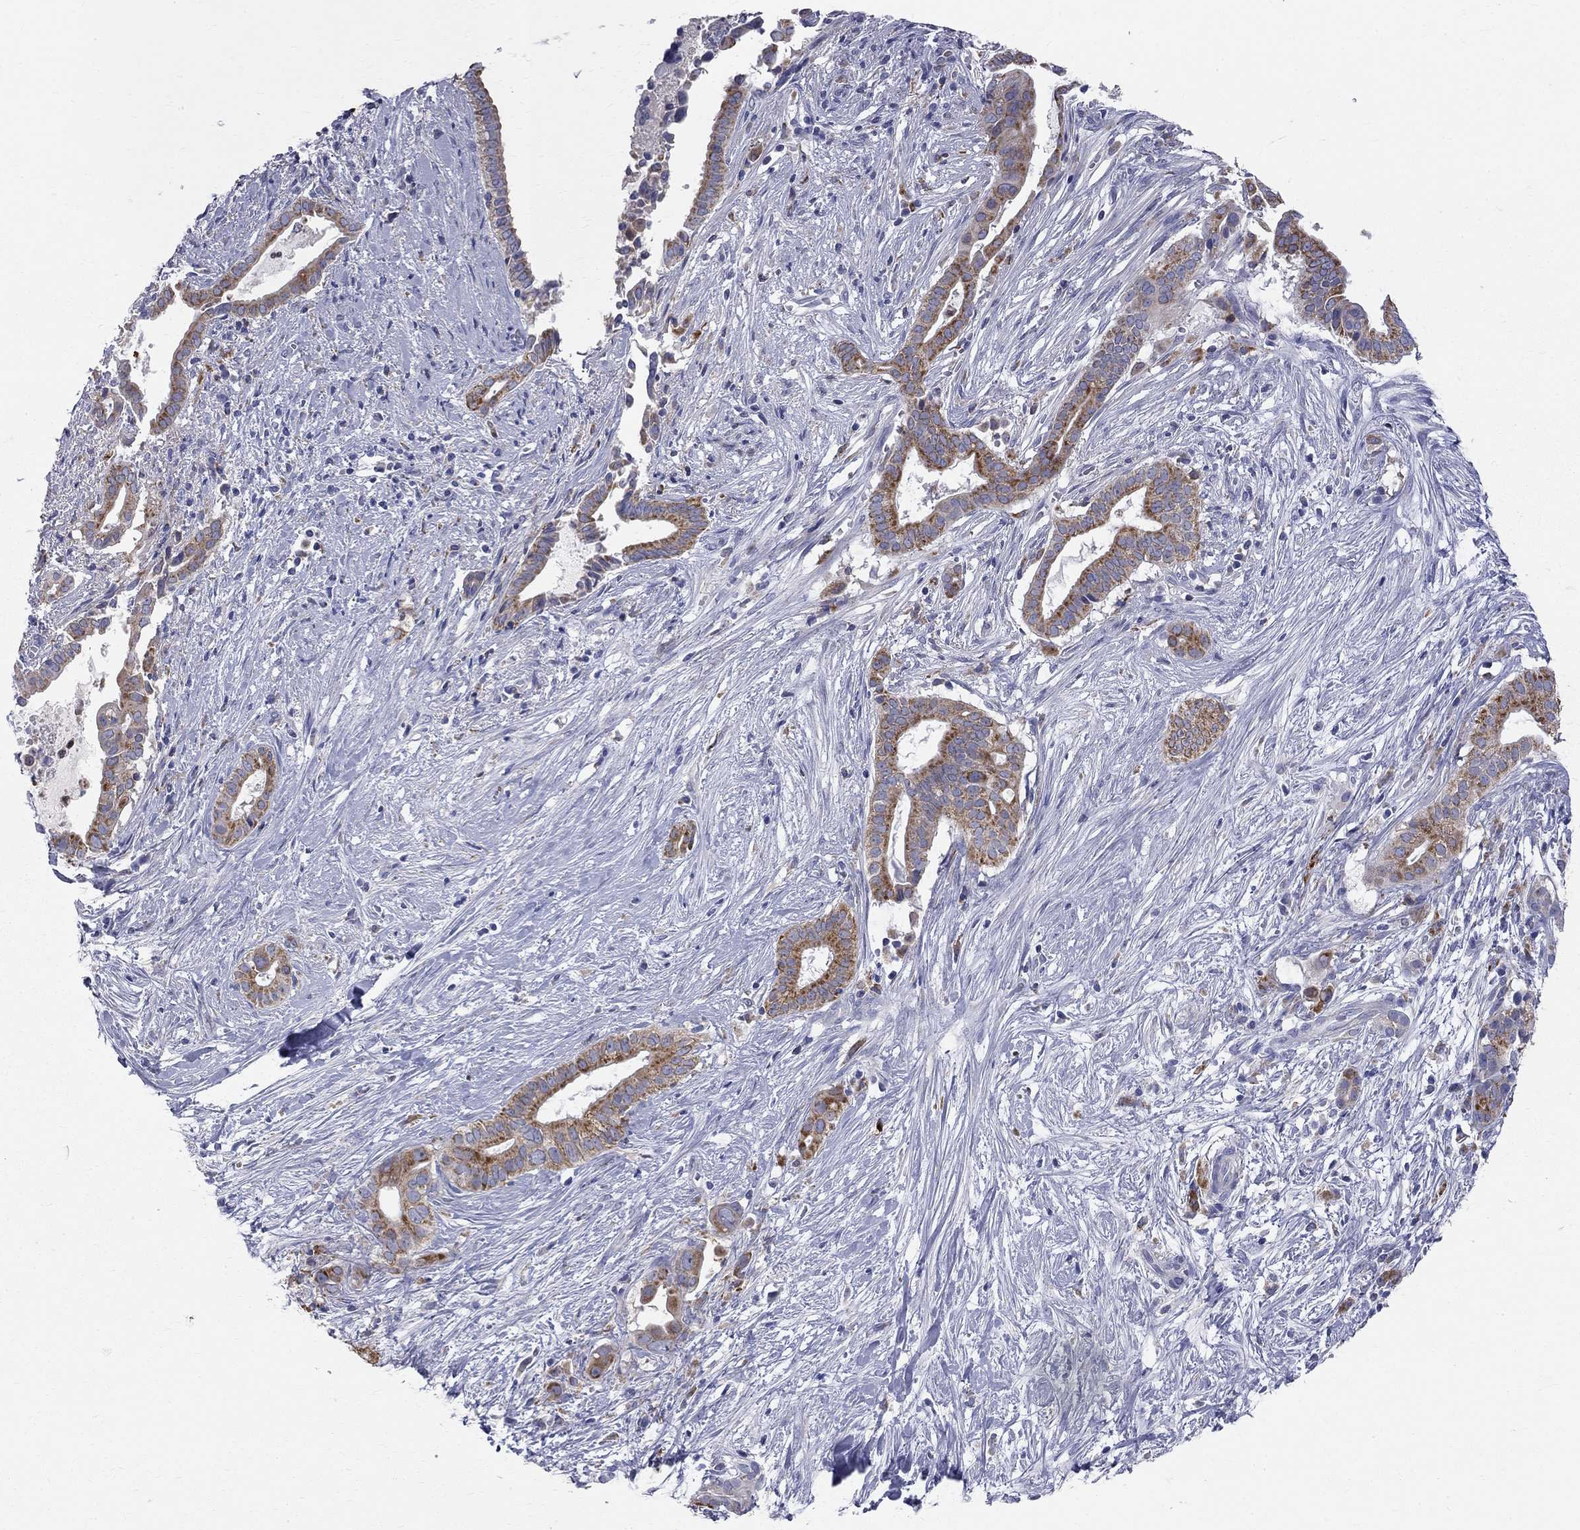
{"staining": {"intensity": "strong", "quantity": "<25%", "location": "cytoplasmic/membranous"}, "tissue": "pancreatic cancer", "cell_type": "Tumor cells", "image_type": "cancer", "snomed": [{"axis": "morphology", "description": "Adenocarcinoma, NOS"}, {"axis": "topography", "description": "Pancreas"}], "caption": "Strong cytoplasmic/membranous positivity is seen in about <25% of tumor cells in adenocarcinoma (pancreatic).", "gene": "ACSL1", "patient": {"sex": "male", "age": 61}}